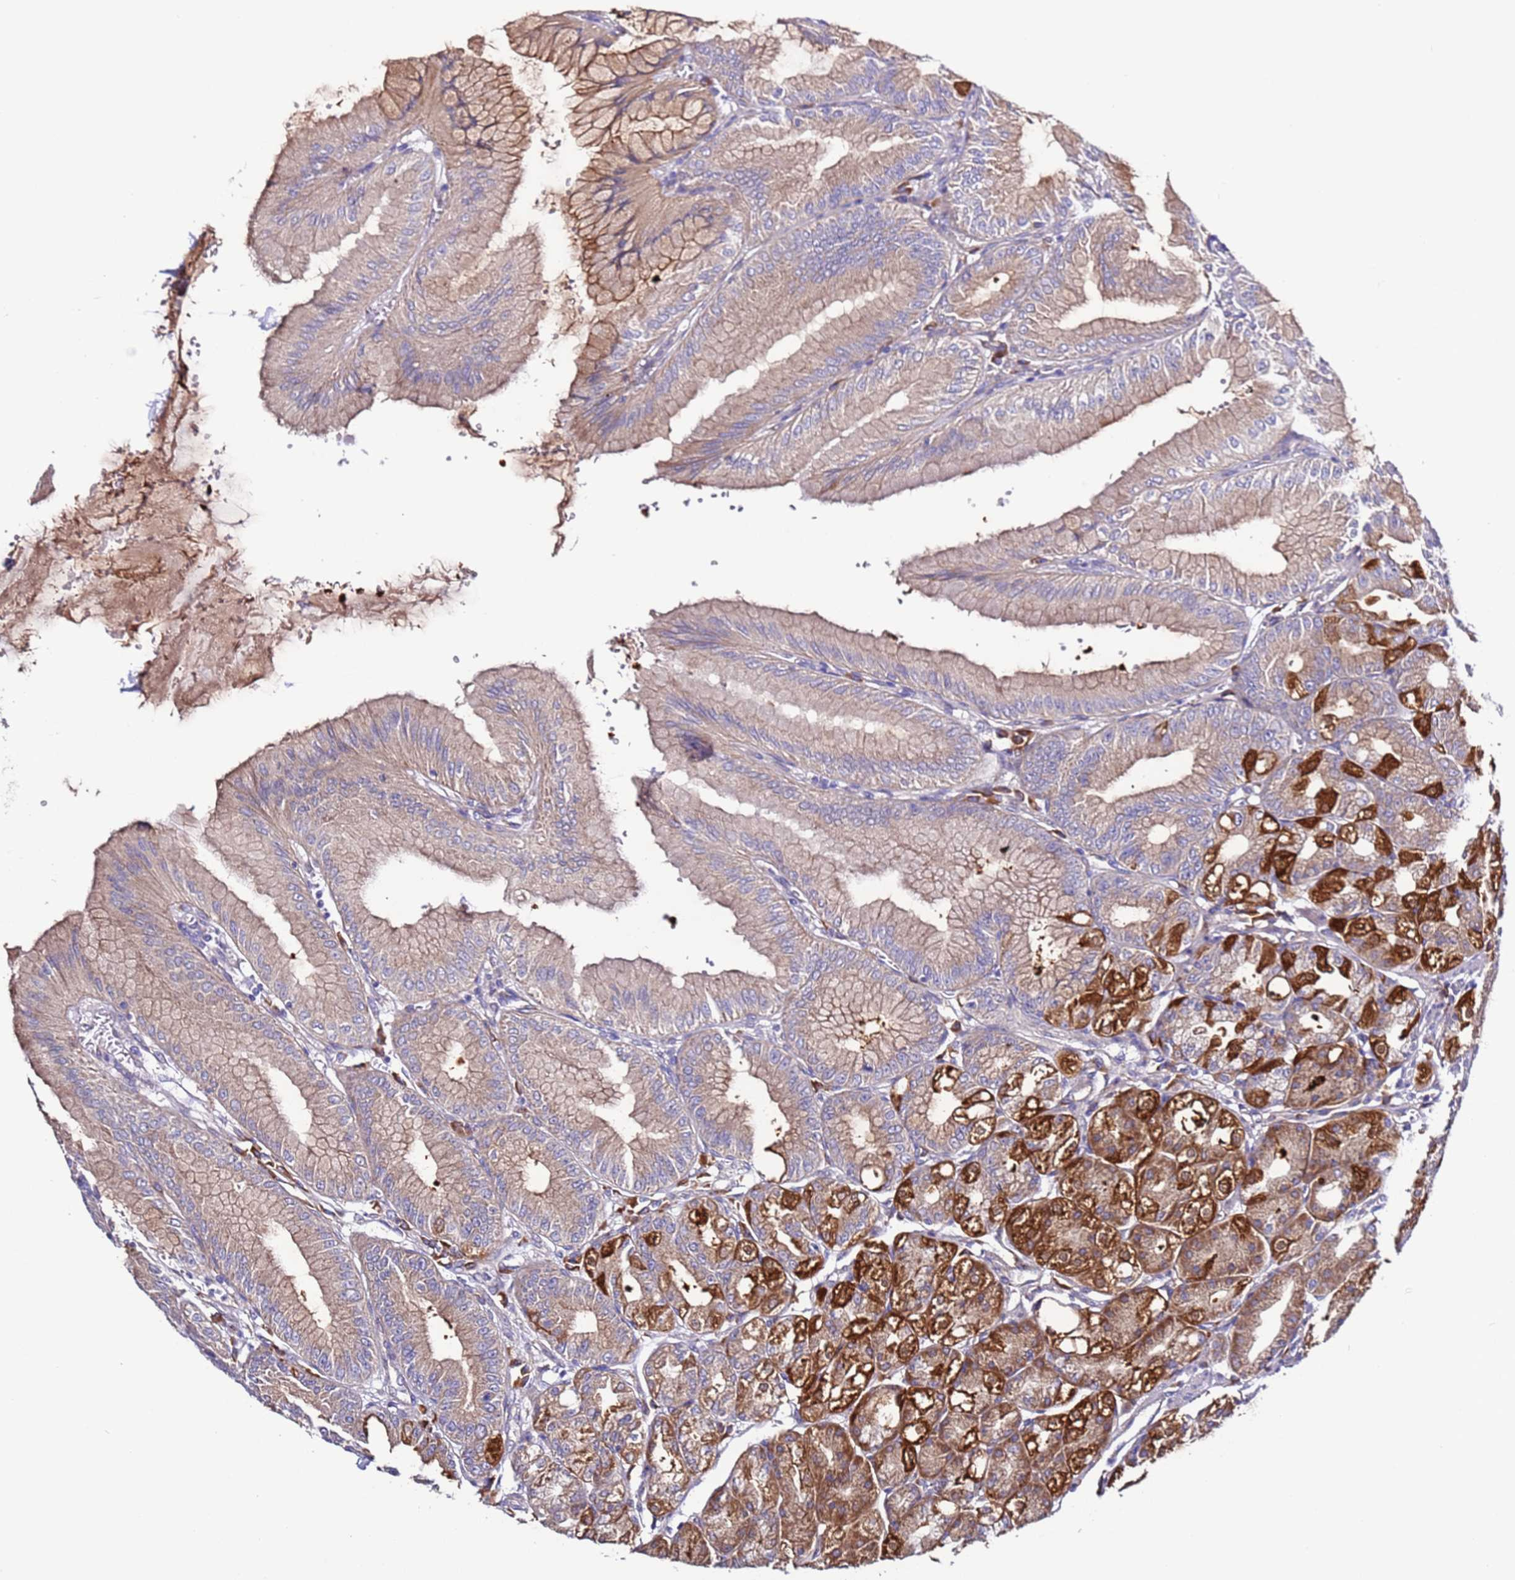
{"staining": {"intensity": "strong", "quantity": "<25%", "location": "cytoplasmic/membranous"}, "tissue": "stomach", "cell_type": "Glandular cells", "image_type": "normal", "snomed": [{"axis": "morphology", "description": "Normal tissue, NOS"}, {"axis": "topography", "description": "Stomach, lower"}], "caption": "Glandular cells reveal strong cytoplasmic/membranous staining in approximately <25% of cells in benign stomach.", "gene": "SPCS1", "patient": {"sex": "male", "age": 71}}